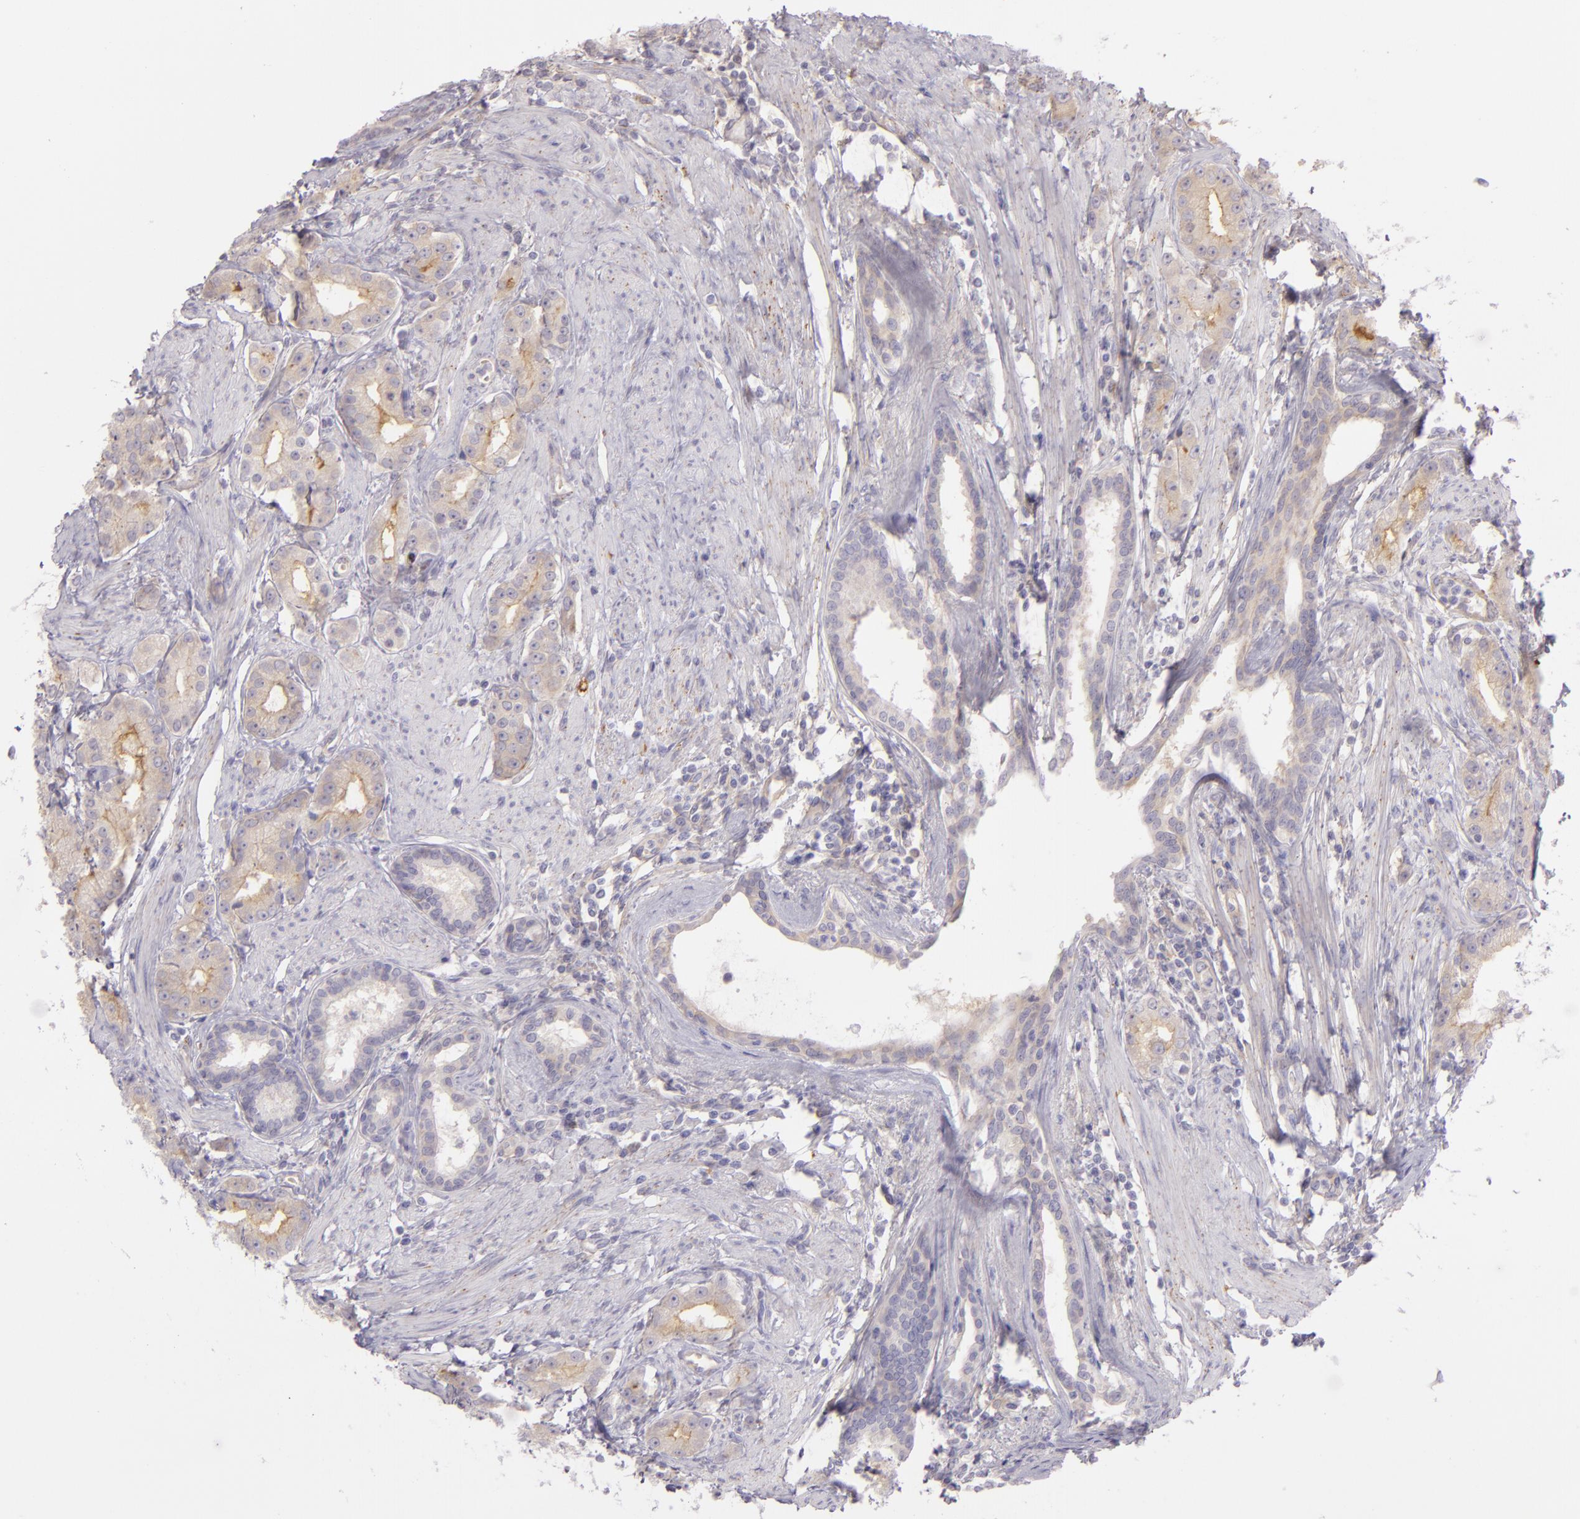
{"staining": {"intensity": "weak", "quantity": ">75%", "location": "cytoplasmic/membranous"}, "tissue": "prostate cancer", "cell_type": "Tumor cells", "image_type": "cancer", "snomed": [{"axis": "morphology", "description": "Adenocarcinoma, Medium grade"}, {"axis": "topography", "description": "Prostate"}], "caption": "Human prostate adenocarcinoma (medium-grade) stained for a protein (brown) reveals weak cytoplasmic/membranous positive staining in about >75% of tumor cells.", "gene": "ZC3H7B", "patient": {"sex": "male", "age": 72}}